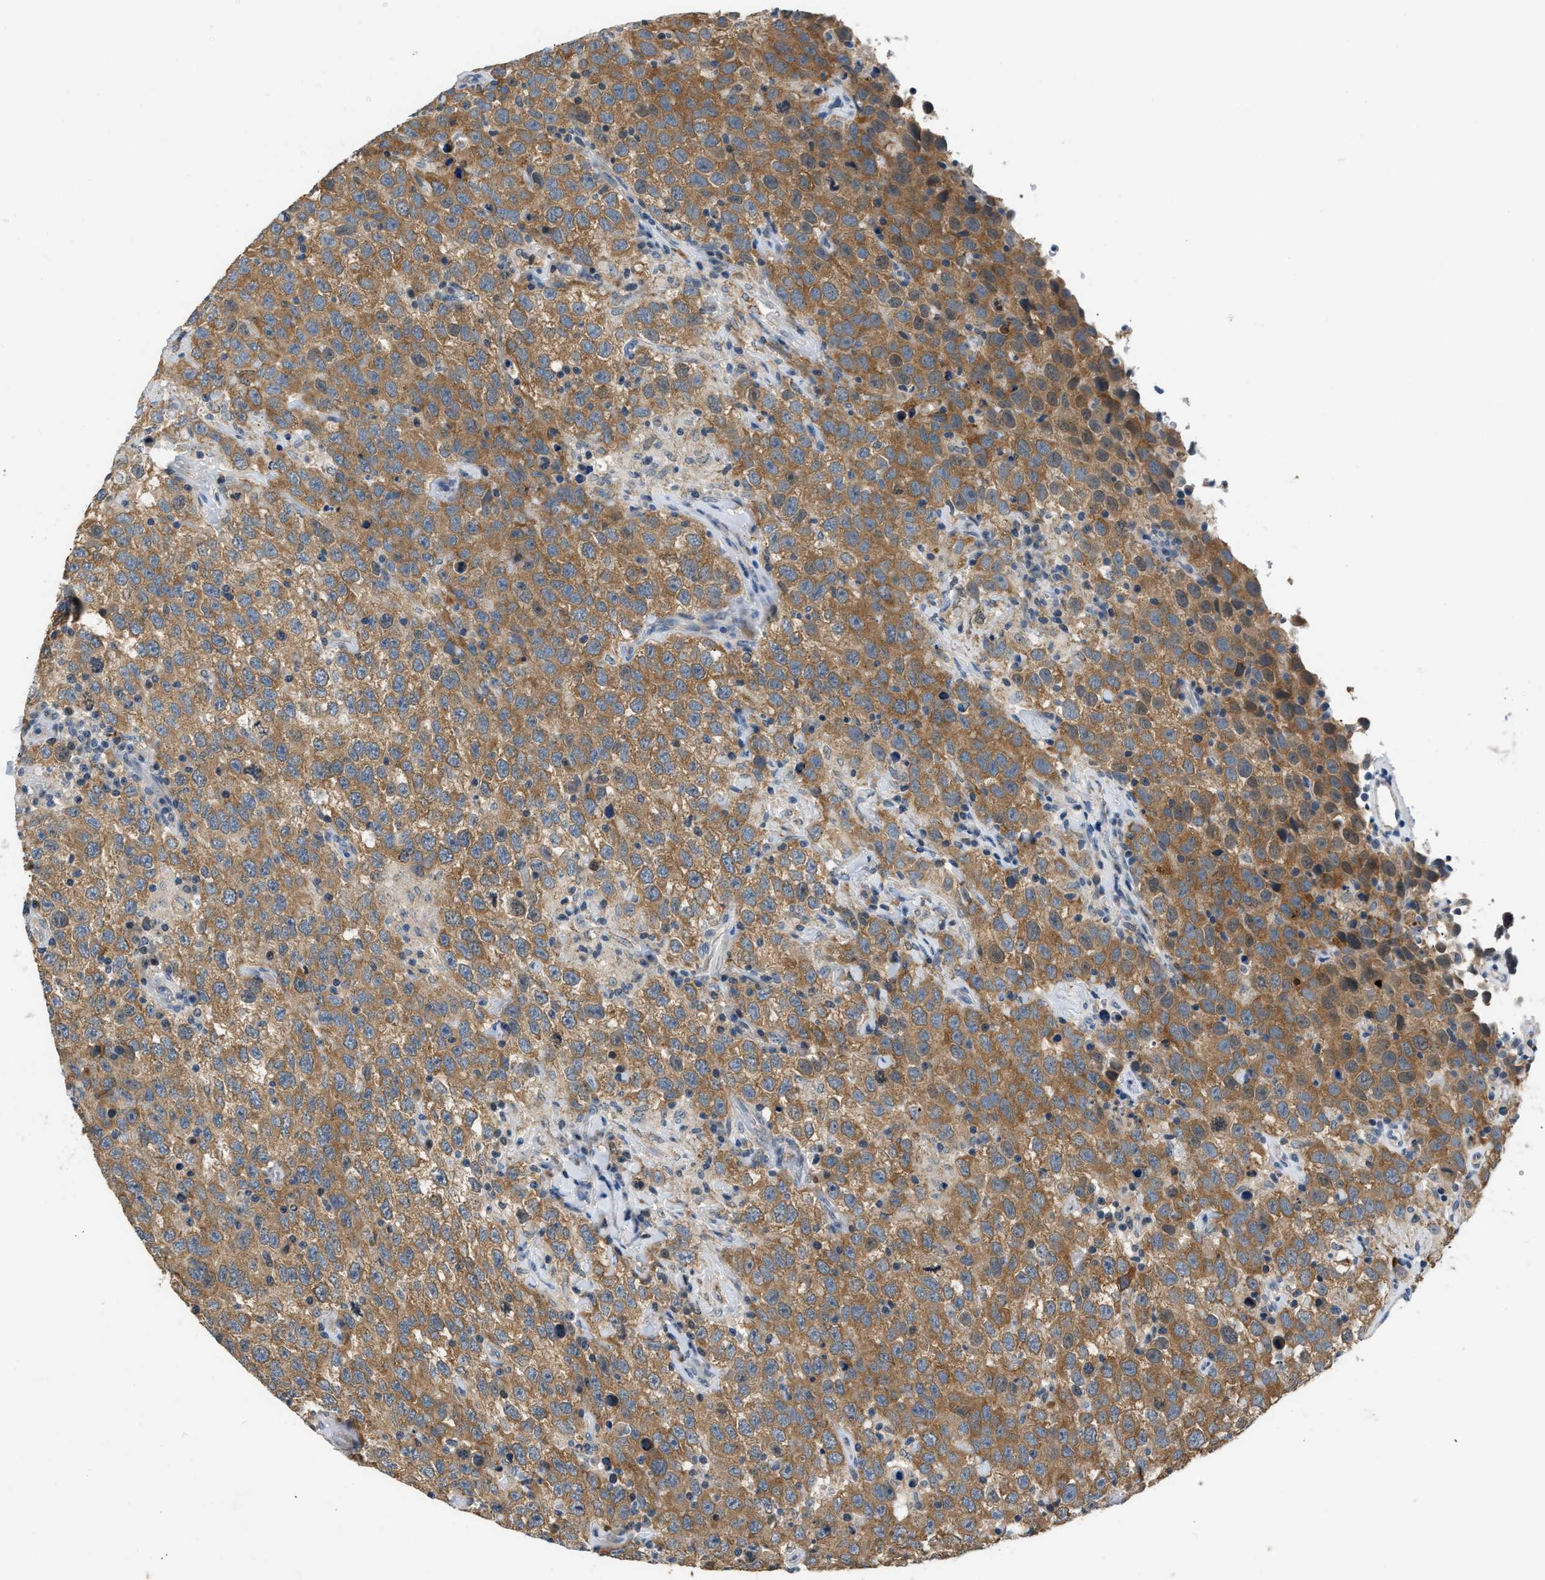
{"staining": {"intensity": "moderate", "quantity": ">75%", "location": "cytoplasmic/membranous"}, "tissue": "testis cancer", "cell_type": "Tumor cells", "image_type": "cancer", "snomed": [{"axis": "morphology", "description": "Seminoma, NOS"}, {"axis": "topography", "description": "Testis"}], "caption": "Human testis cancer stained for a protein (brown) shows moderate cytoplasmic/membranous positive staining in approximately >75% of tumor cells.", "gene": "TOMM34", "patient": {"sex": "male", "age": 41}}